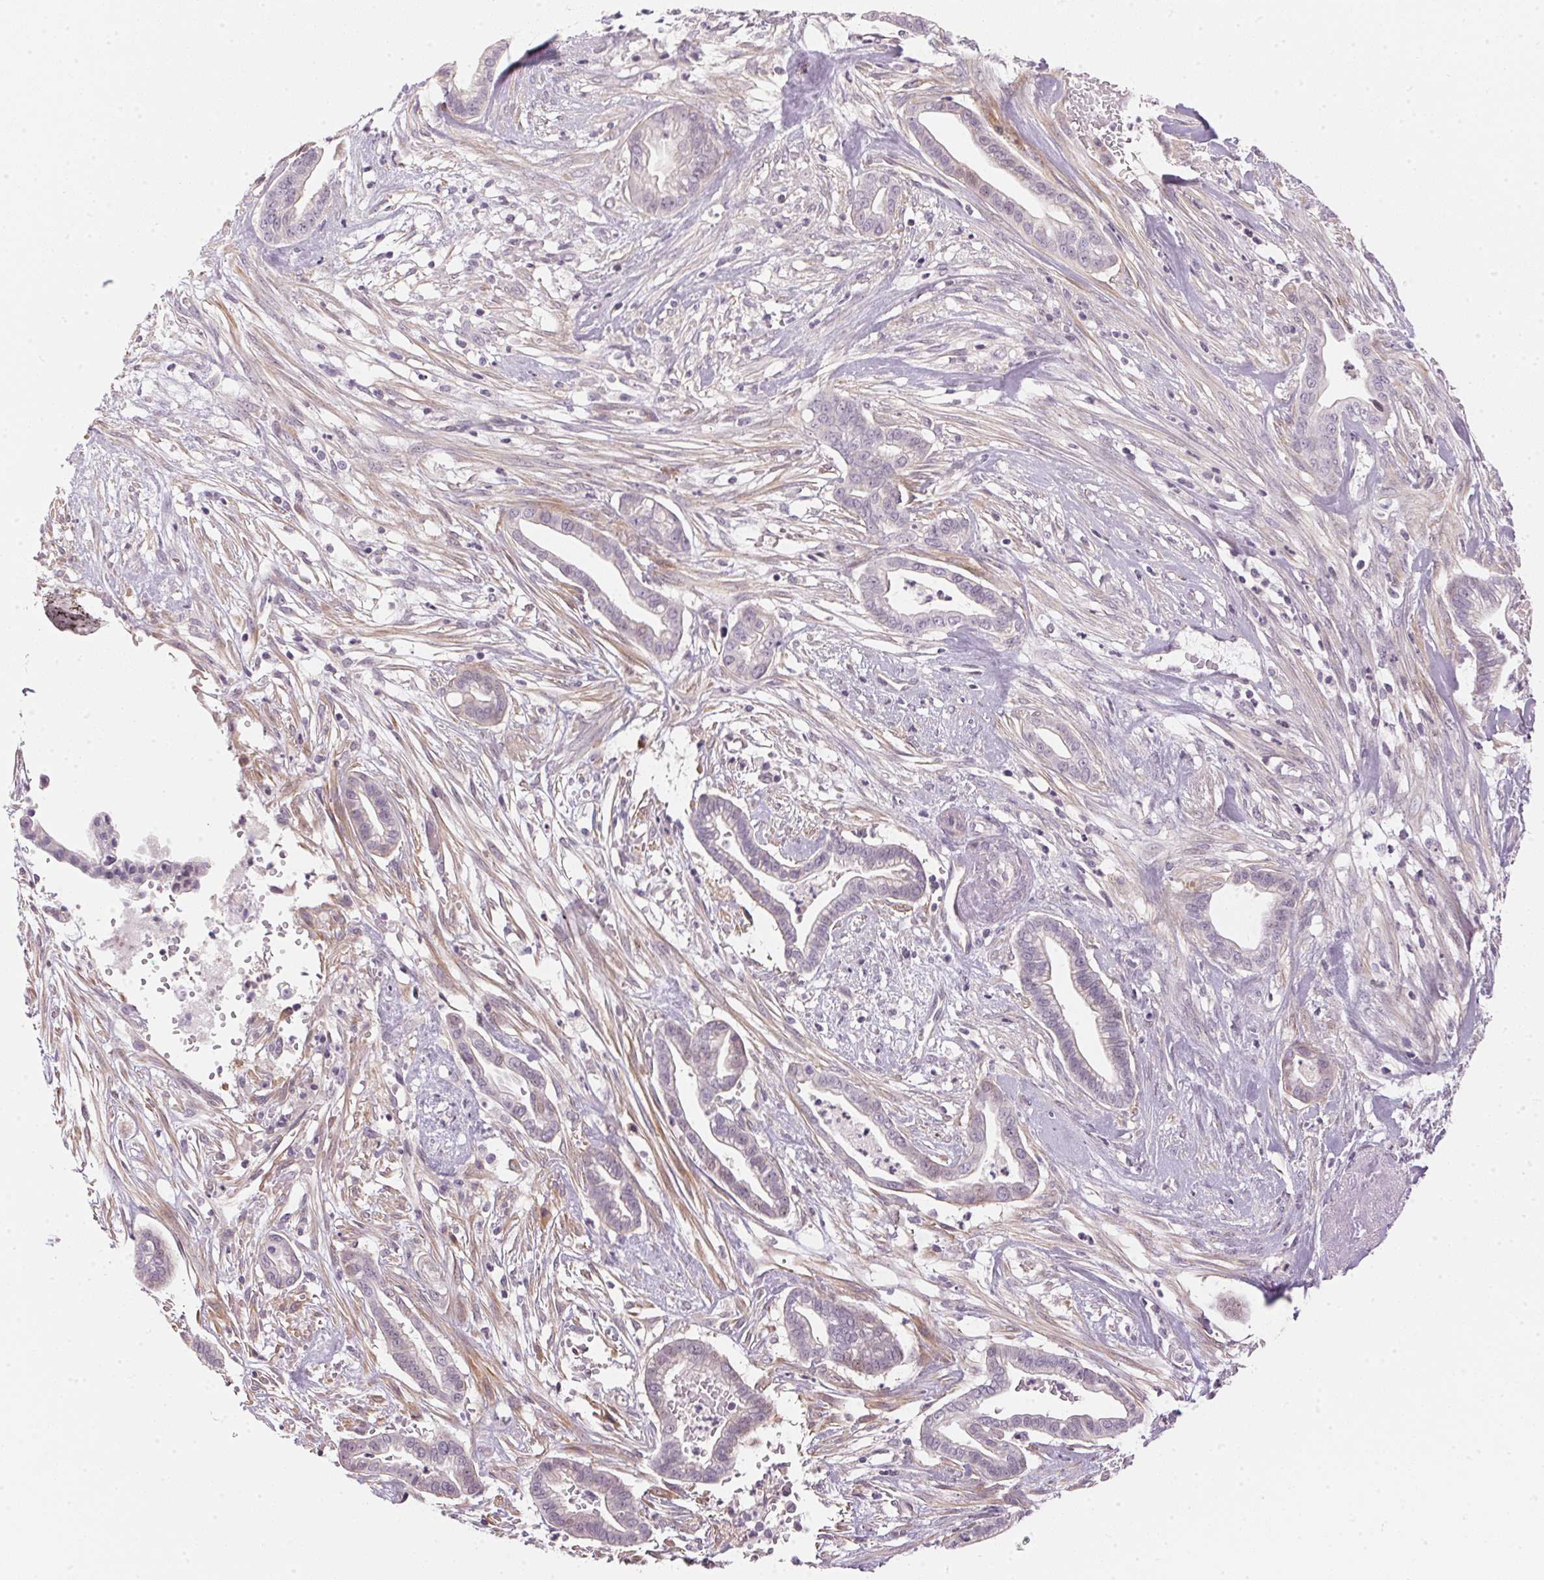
{"staining": {"intensity": "negative", "quantity": "none", "location": "none"}, "tissue": "cervical cancer", "cell_type": "Tumor cells", "image_type": "cancer", "snomed": [{"axis": "morphology", "description": "Adenocarcinoma, NOS"}, {"axis": "topography", "description": "Cervix"}], "caption": "There is no significant staining in tumor cells of cervical cancer (adenocarcinoma).", "gene": "GDAP1L1", "patient": {"sex": "female", "age": 62}}